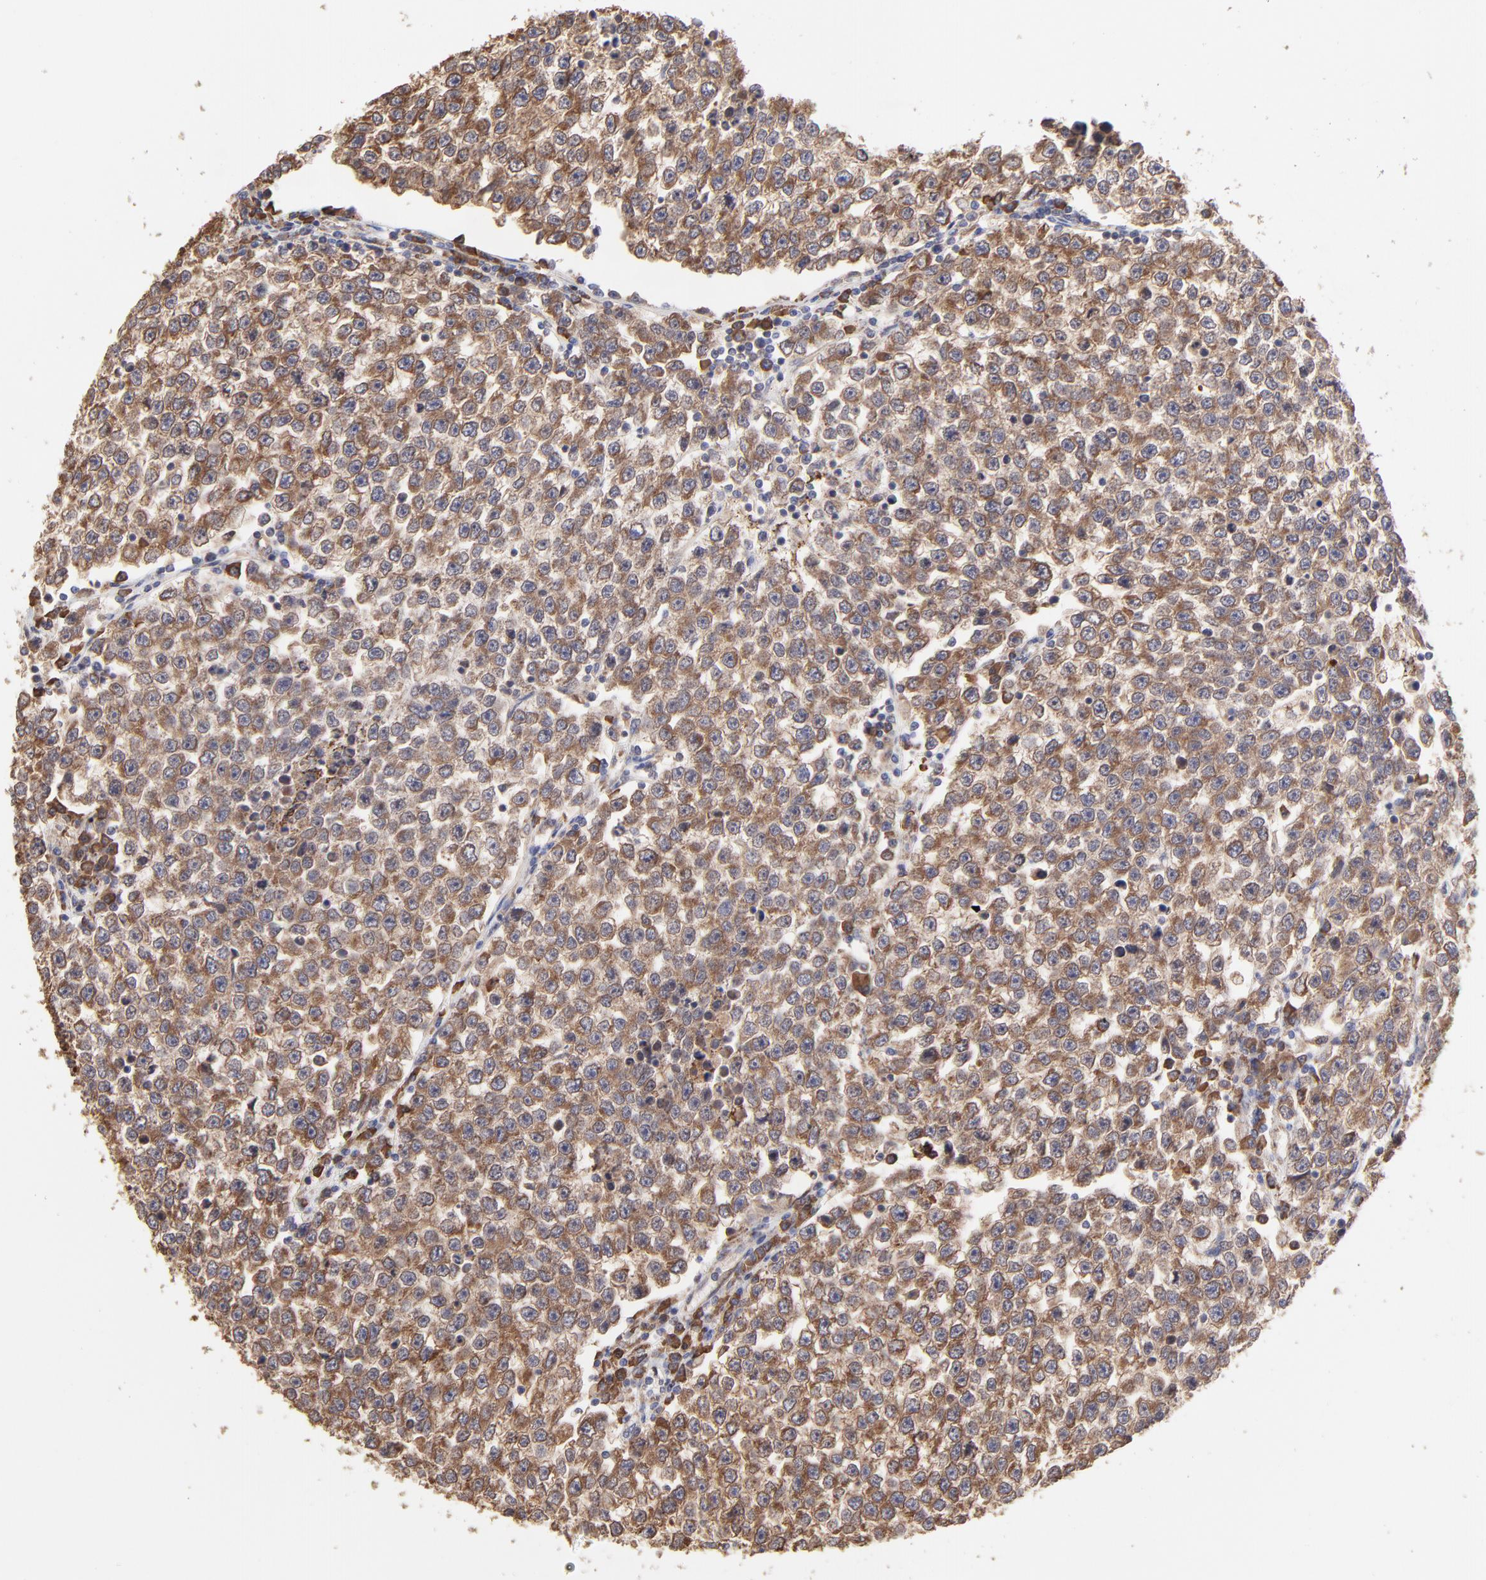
{"staining": {"intensity": "moderate", "quantity": ">75%", "location": "cytoplasmic/membranous"}, "tissue": "testis cancer", "cell_type": "Tumor cells", "image_type": "cancer", "snomed": [{"axis": "morphology", "description": "Seminoma, NOS"}, {"axis": "topography", "description": "Testis"}], "caption": "Moderate cytoplasmic/membranous expression is seen in approximately >75% of tumor cells in seminoma (testis).", "gene": "PFKM", "patient": {"sex": "male", "age": 36}}